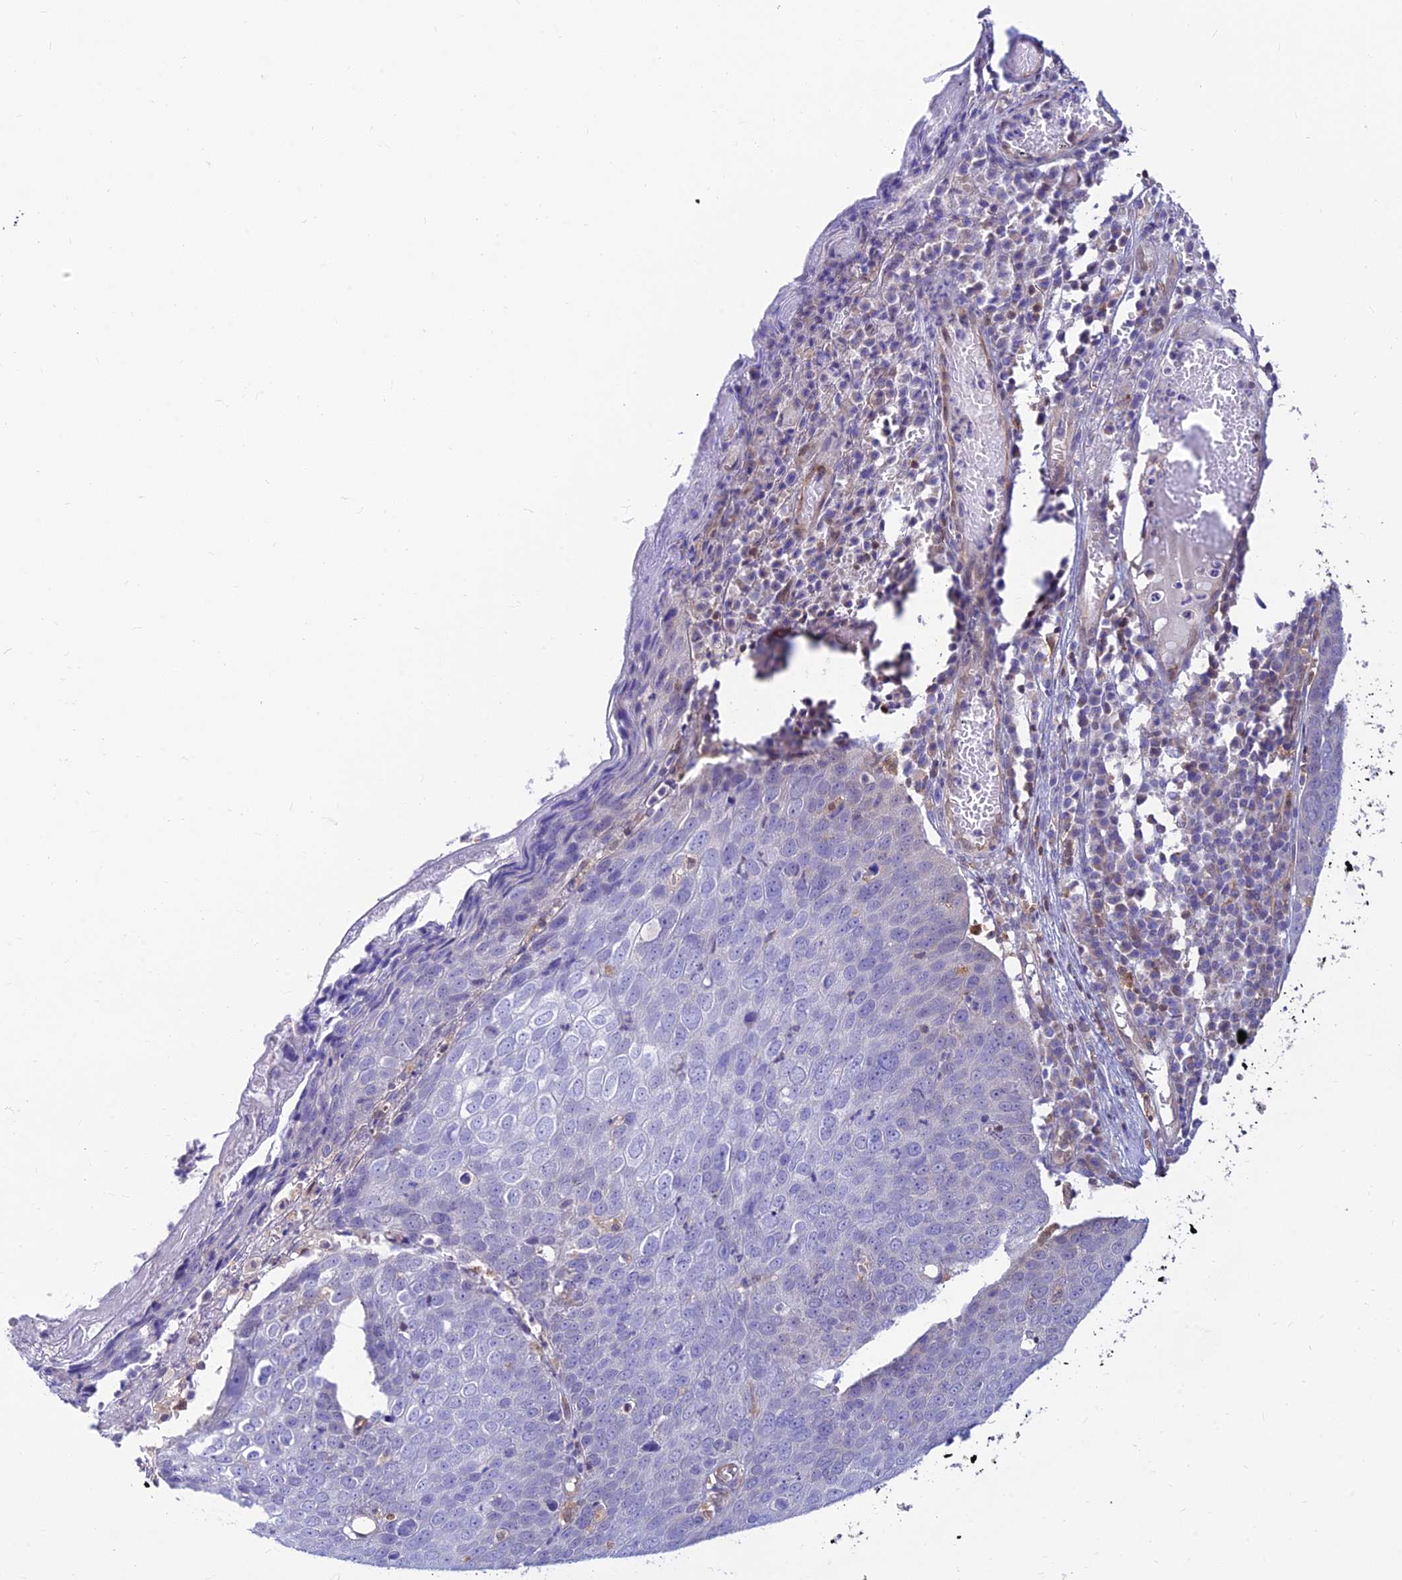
{"staining": {"intensity": "negative", "quantity": "none", "location": "none"}, "tissue": "skin cancer", "cell_type": "Tumor cells", "image_type": "cancer", "snomed": [{"axis": "morphology", "description": "Squamous cell carcinoma, NOS"}, {"axis": "topography", "description": "Skin"}], "caption": "Skin cancer was stained to show a protein in brown. There is no significant staining in tumor cells.", "gene": "LYSMD2", "patient": {"sex": "male", "age": 71}}